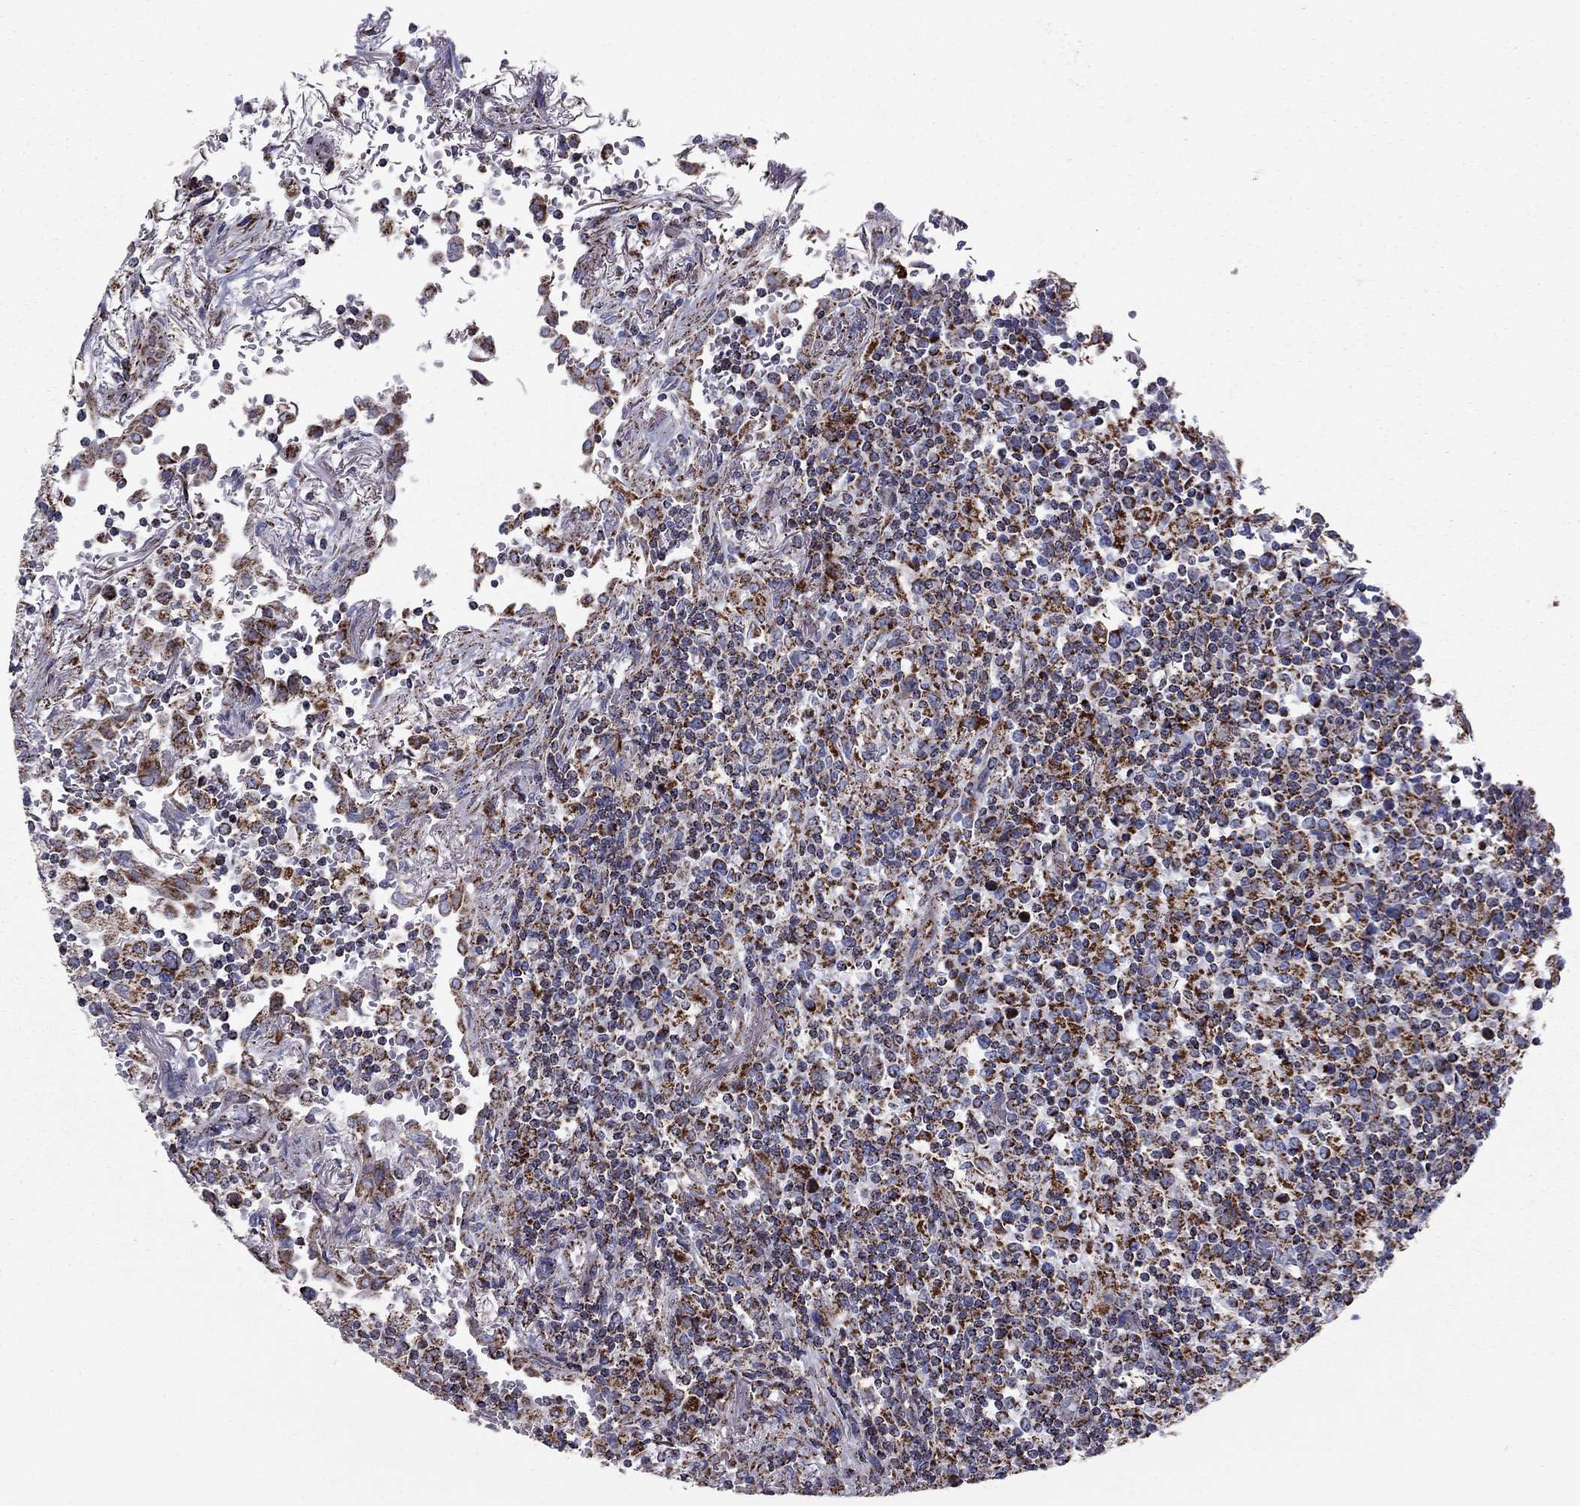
{"staining": {"intensity": "strong", "quantity": "25%-75%", "location": "cytoplasmic/membranous"}, "tissue": "lymphoma", "cell_type": "Tumor cells", "image_type": "cancer", "snomed": [{"axis": "morphology", "description": "Malignant lymphoma, non-Hodgkin's type, High grade"}, {"axis": "topography", "description": "Lung"}], "caption": "Malignant lymphoma, non-Hodgkin's type (high-grade) stained for a protein exhibits strong cytoplasmic/membranous positivity in tumor cells. (DAB = brown stain, brightfield microscopy at high magnification).", "gene": "NDUFV1", "patient": {"sex": "male", "age": 79}}